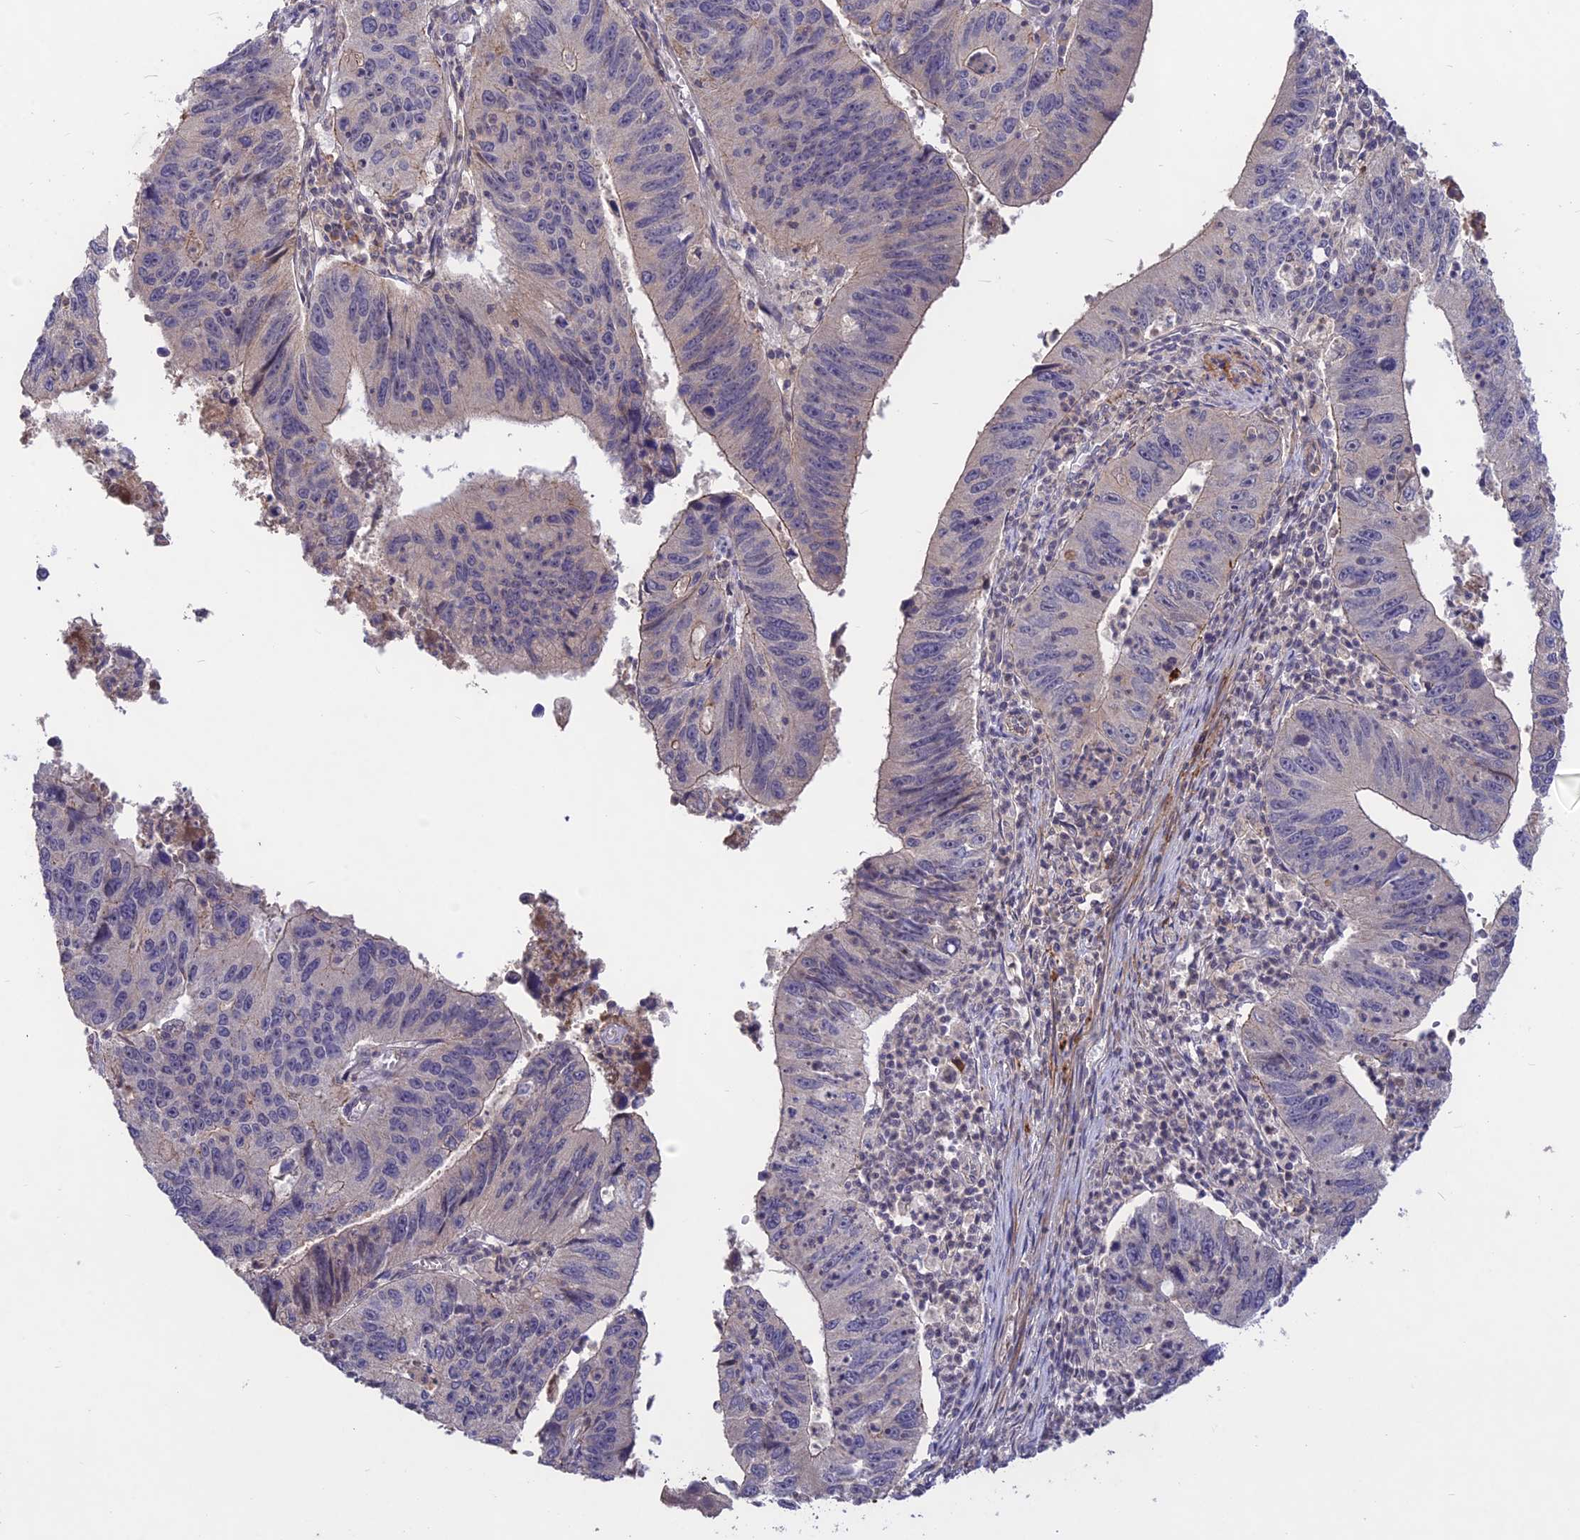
{"staining": {"intensity": "negative", "quantity": "none", "location": "none"}, "tissue": "stomach cancer", "cell_type": "Tumor cells", "image_type": "cancer", "snomed": [{"axis": "morphology", "description": "Adenocarcinoma, NOS"}, {"axis": "topography", "description": "Stomach"}], "caption": "There is no significant staining in tumor cells of stomach cancer (adenocarcinoma).", "gene": "ADO", "patient": {"sex": "male", "age": 59}}